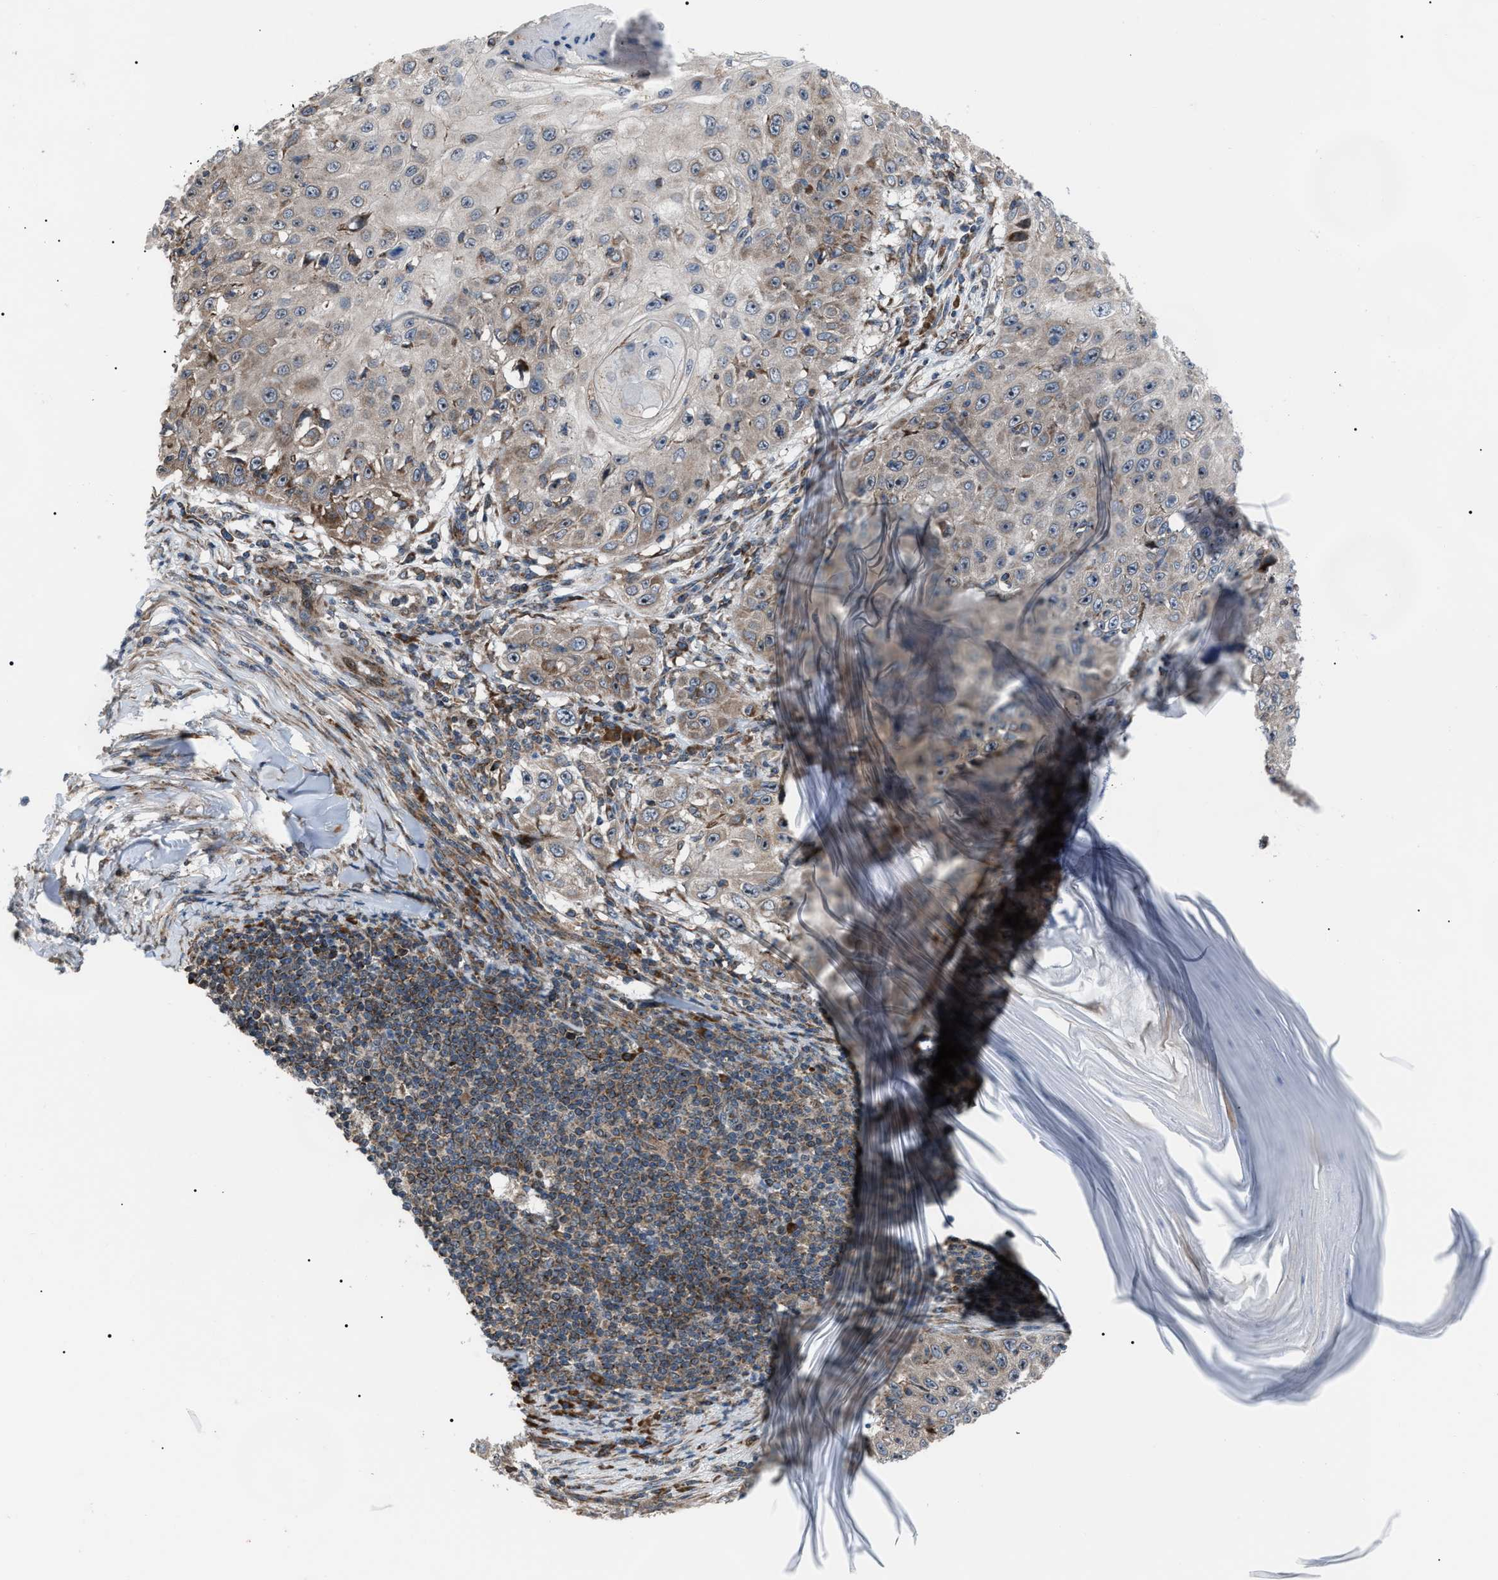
{"staining": {"intensity": "weak", "quantity": ">75%", "location": "cytoplasmic/membranous"}, "tissue": "skin cancer", "cell_type": "Tumor cells", "image_type": "cancer", "snomed": [{"axis": "morphology", "description": "Squamous cell carcinoma, NOS"}, {"axis": "topography", "description": "Skin"}], "caption": "Brown immunohistochemical staining in skin cancer reveals weak cytoplasmic/membranous expression in approximately >75% of tumor cells.", "gene": "AGO2", "patient": {"sex": "male", "age": 86}}